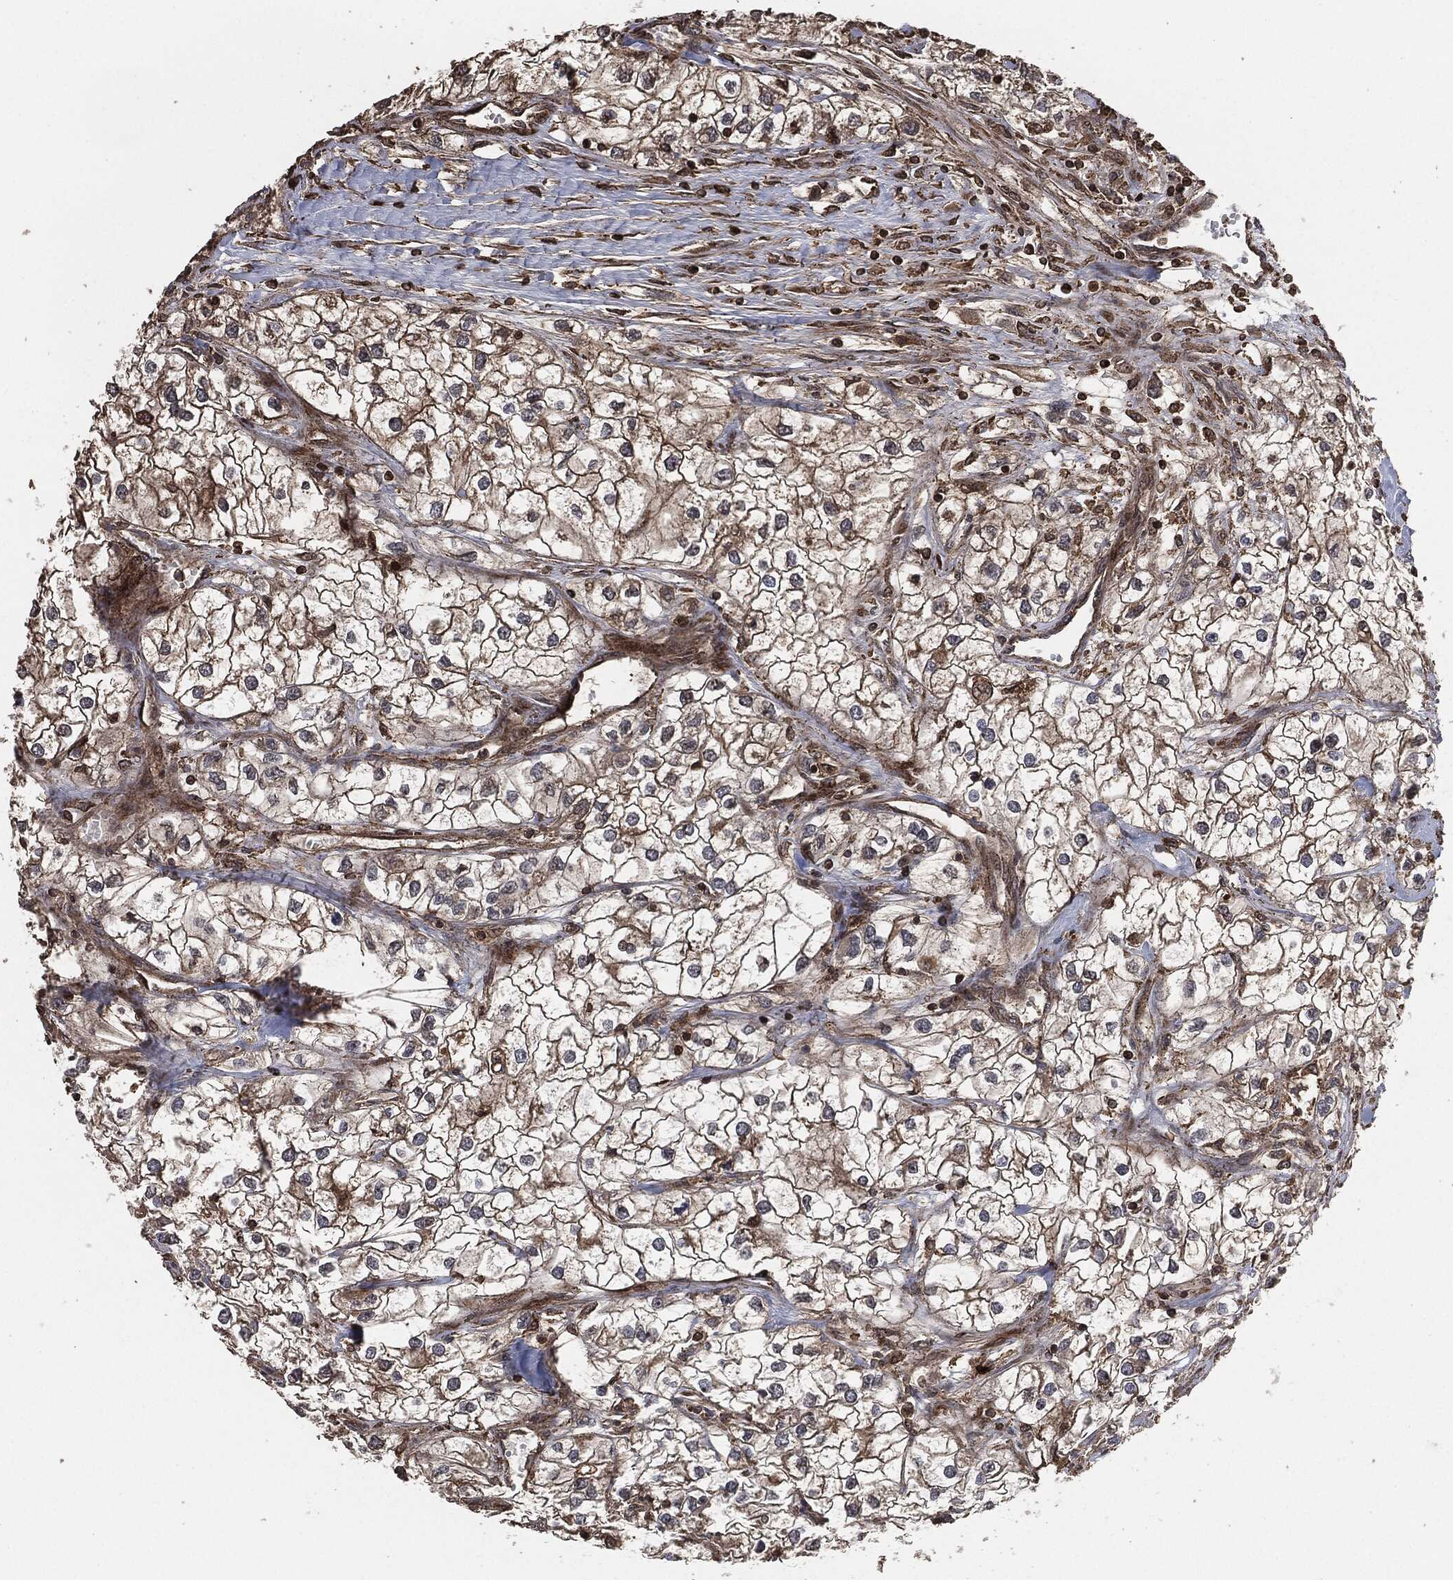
{"staining": {"intensity": "moderate", "quantity": "25%-75%", "location": "cytoplasmic/membranous"}, "tissue": "renal cancer", "cell_type": "Tumor cells", "image_type": "cancer", "snomed": [{"axis": "morphology", "description": "Adenocarcinoma, NOS"}, {"axis": "topography", "description": "Kidney"}], "caption": "Moderate cytoplasmic/membranous protein expression is appreciated in approximately 25%-75% of tumor cells in renal adenocarcinoma. The staining is performed using DAB (3,3'-diaminobenzidine) brown chromogen to label protein expression. The nuclei are counter-stained blue using hematoxylin.", "gene": "IFIT1", "patient": {"sex": "male", "age": 59}}